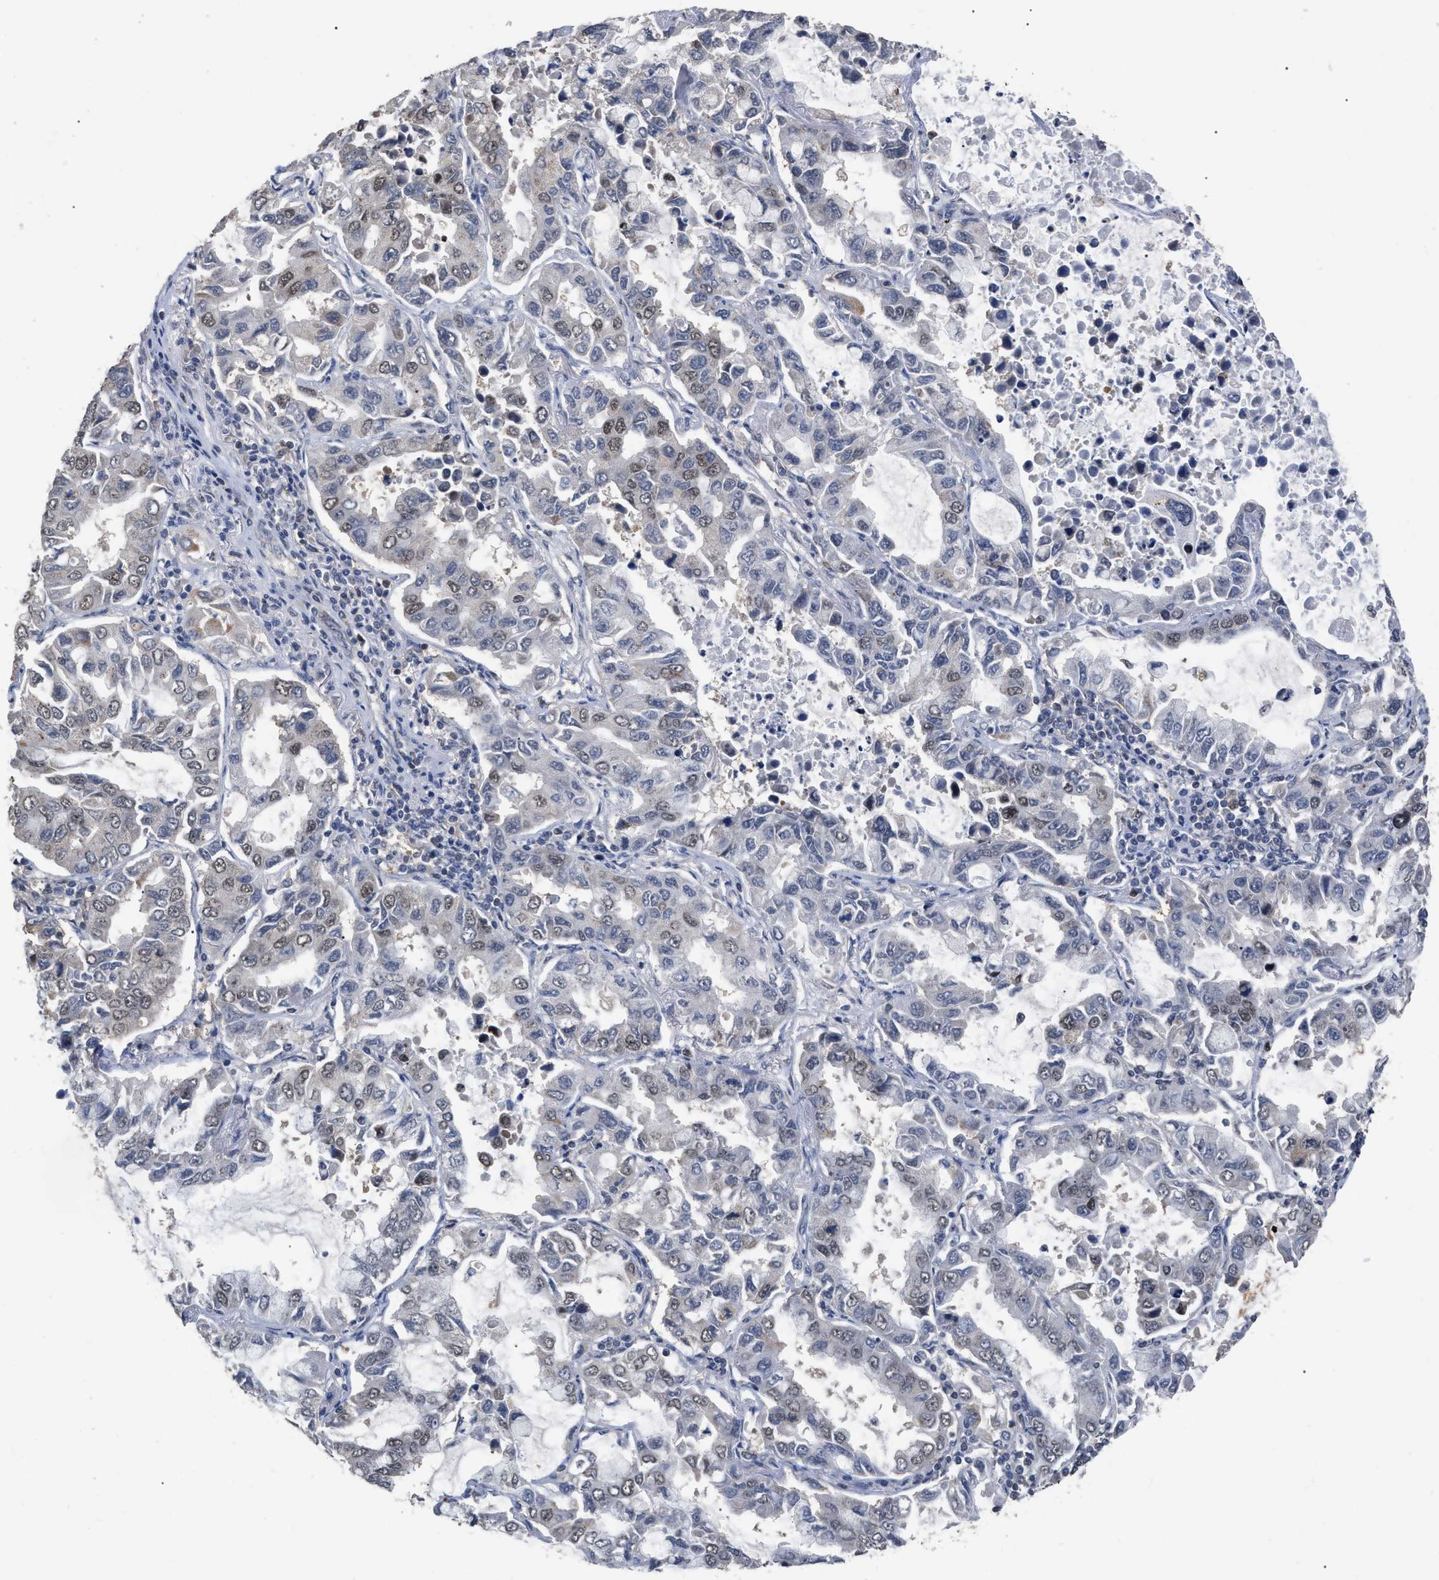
{"staining": {"intensity": "weak", "quantity": "<25%", "location": "nuclear"}, "tissue": "lung cancer", "cell_type": "Tumor cells", "image_type": "cancer", "snomed": [{"axis": "morphology", "description": "Adenocarcinoma, NOS"}, {"axis": "topography", "description": "Lung"}], "caption": "Immunohistochemistry micrograph of human lung adenocarcinoma stained for a protein (brown), which displays no positivity in tumor cells.", "gene": "JAZF1", "patient": {"sex": "male", "age": 64}}